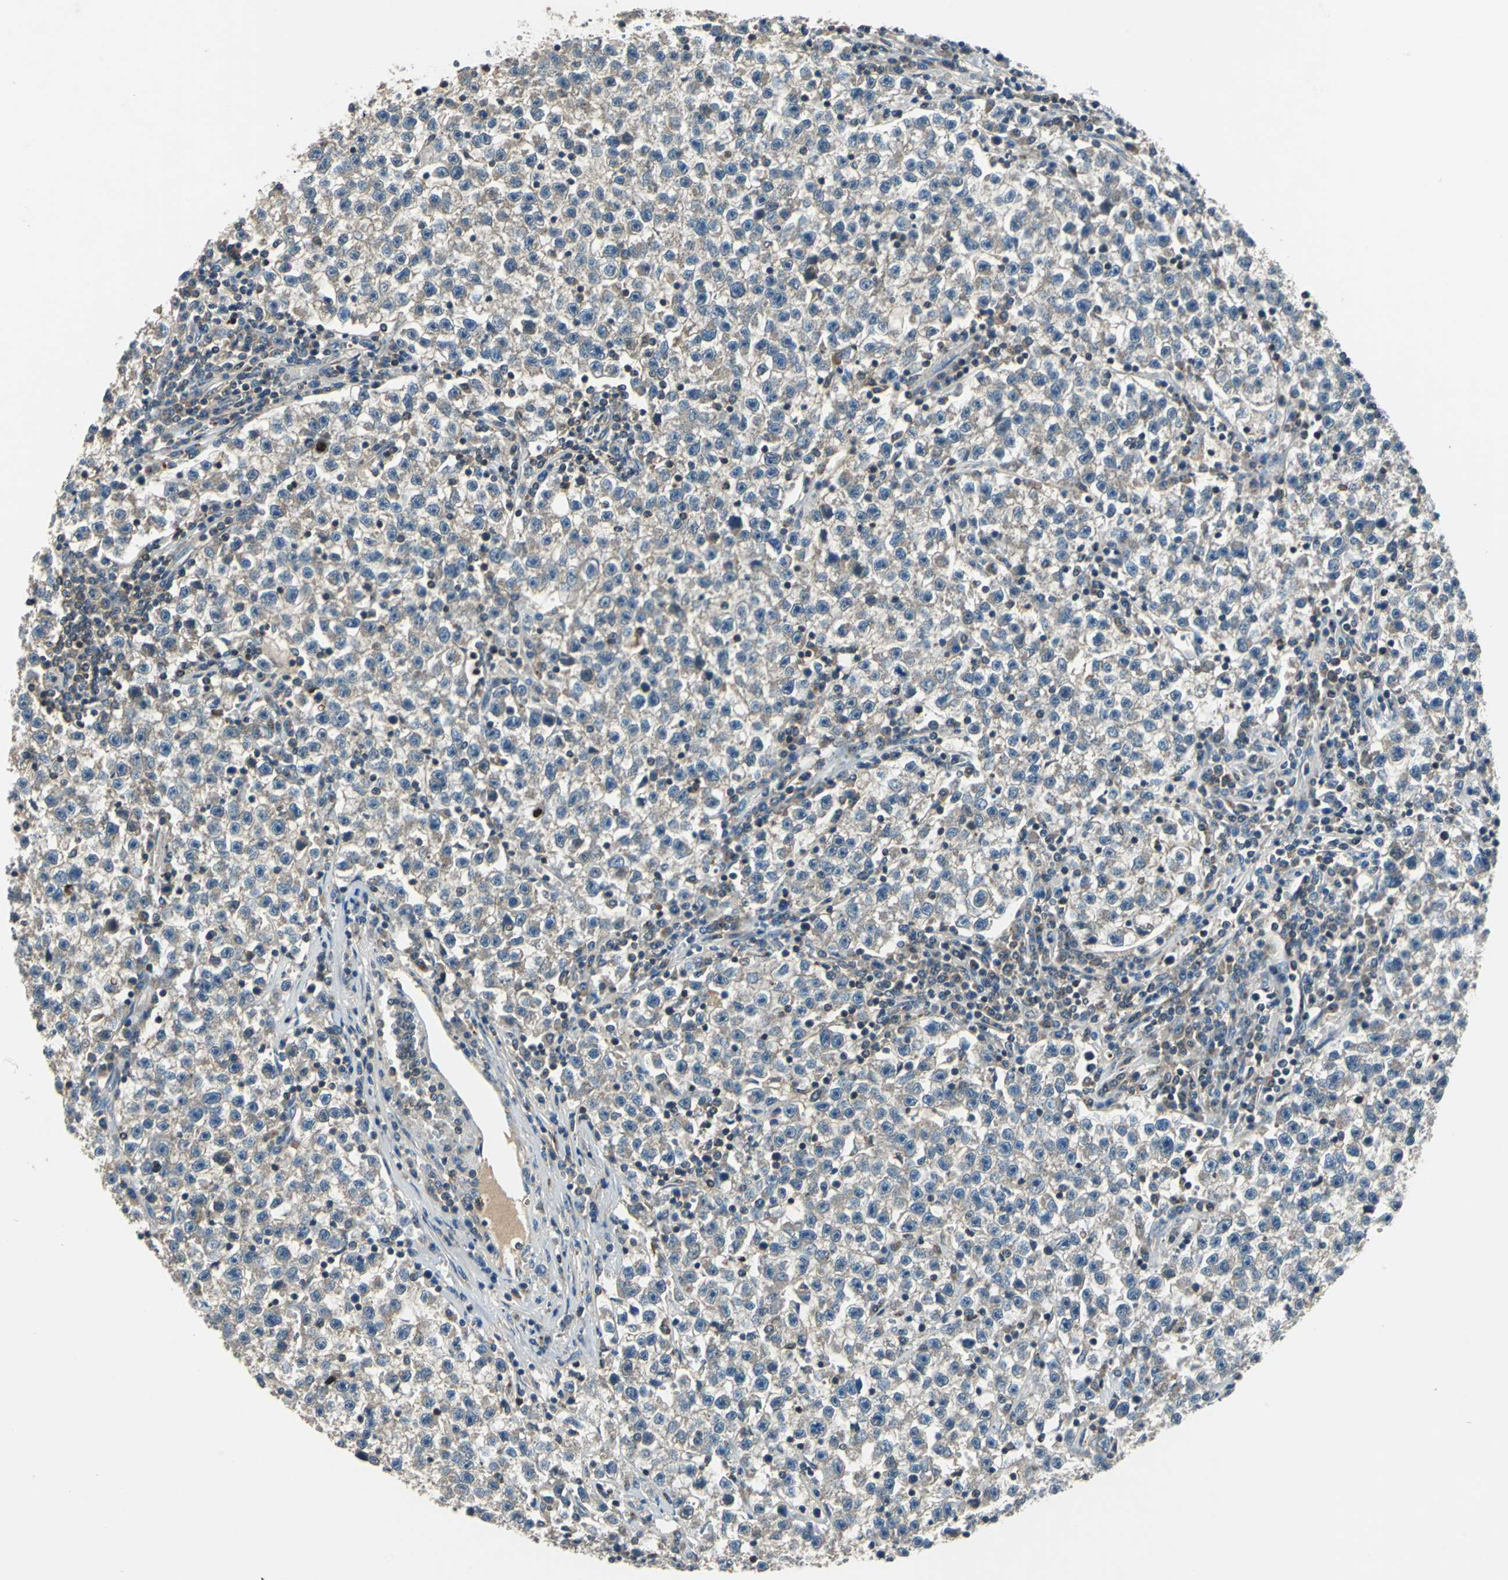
{"staining": {"intensity": "weak", "quantity": "25%-75%", "location": "cytoplasmic/membranous"}, "tissue": "testis cancer", "cell_type": "Tumor cells", "image_type": "cancer", "snomed": [{"axis": "morphology", "description": "Seminoma, NOS"}, {"axis": "topography", "description": "Testis"}], "caption": "Immunohistochemistry staining of testis cancer (seminoma), which displays low levels of weak cytoplasmic/membranous positivity in approximately 25%-75% of tumor cells indicating weak cytoplasmic/membranous protein staining. The staining was performed using DAB (3,3'-diaminobenzidine) (brown) for protein detection and nuclei were counterstained in hematoxylin (blue).", "gene": "SLC19A2", "patient": {"sex": "male", "age": 22}}